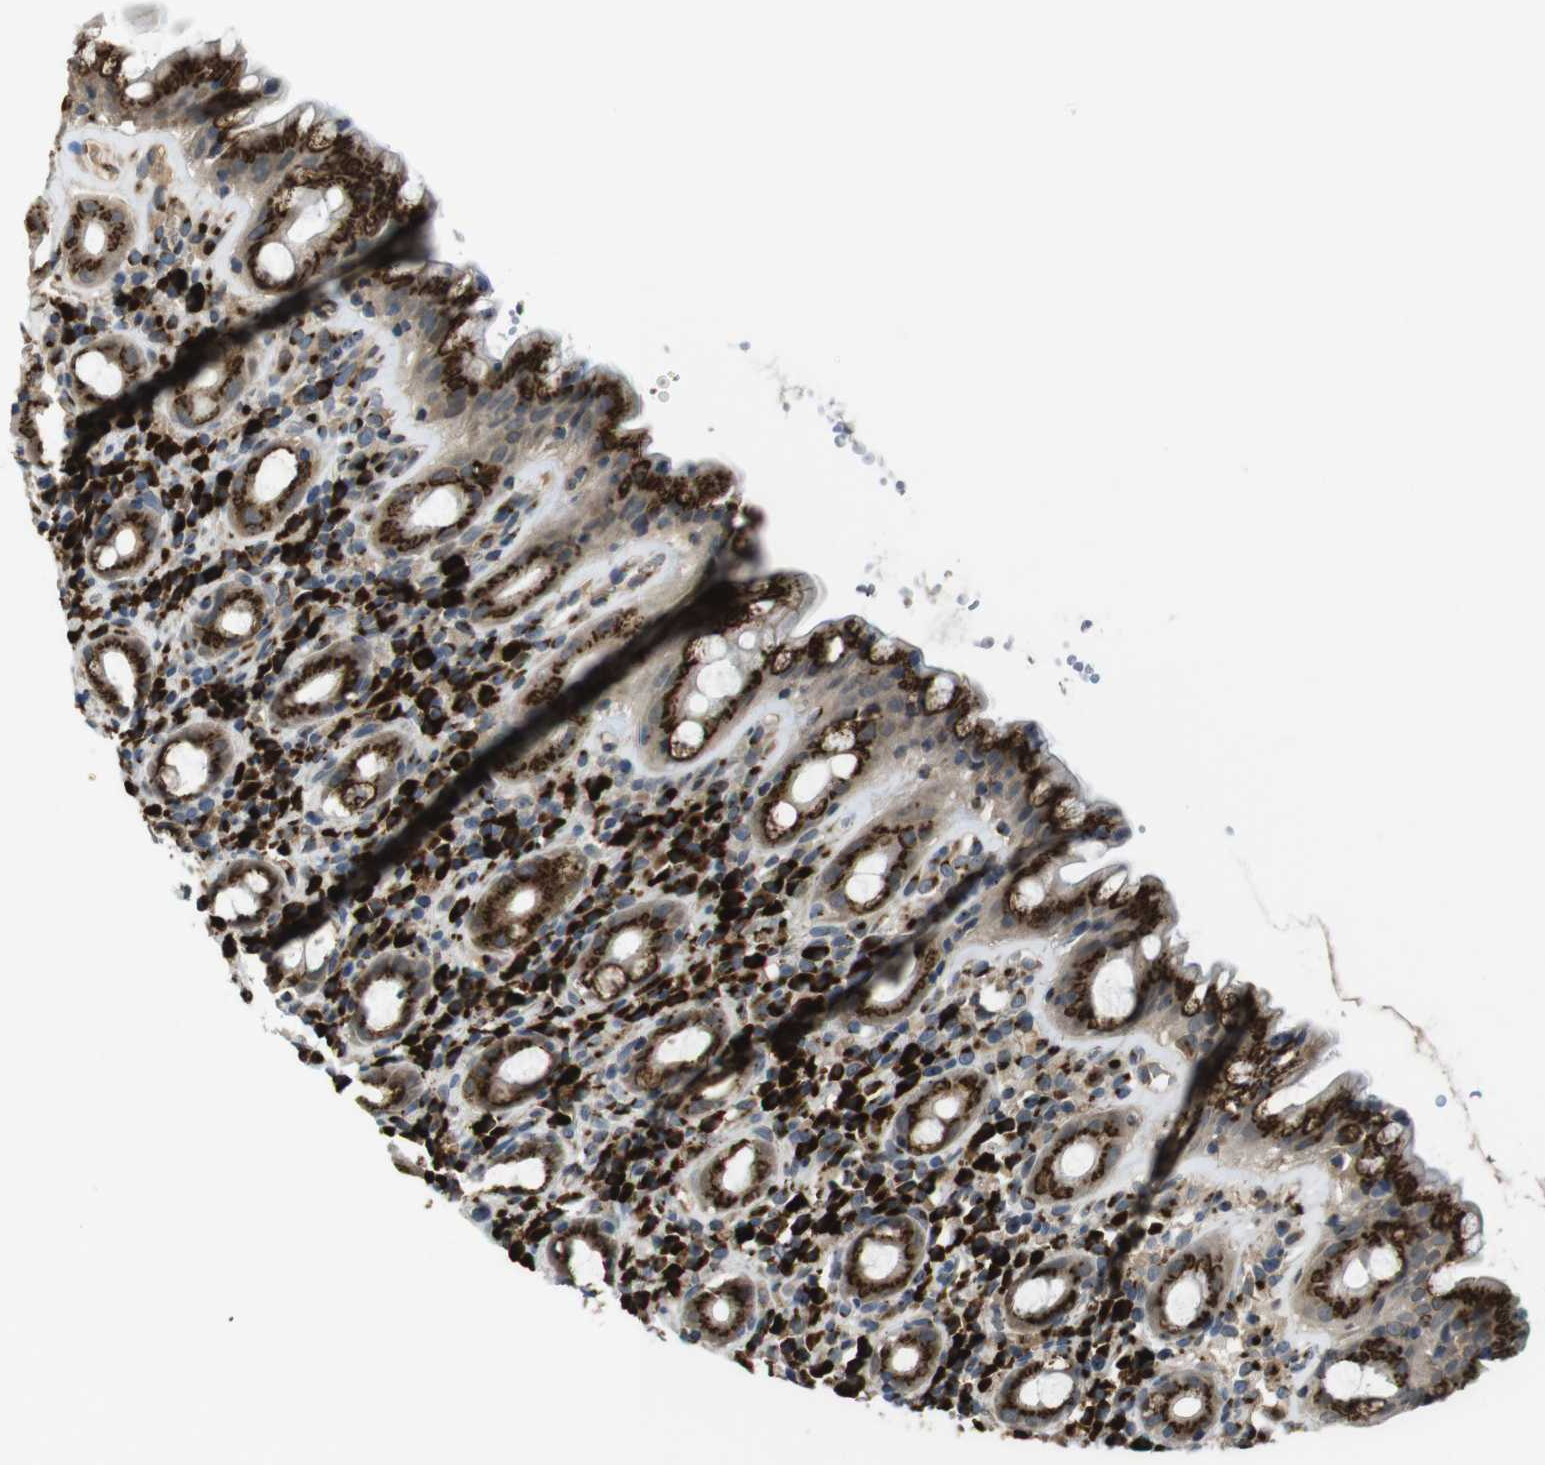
{"staining": {"intensity": "strong", "quantity": ">75%", "location": "cytoplasmic/membranous"}, "tissue": "rectum", "cell_type": "Glandular cells", "image_type": "normal", "snomed": [{"axis": "morphology", "description": "Normal tissue, NOS"}, {"axis": "topography", "description": "Rectum"}], "caption": "Unremarkable rectum demonstrates strong cytoplasmic/membranous positivity in approximately >75% of glandular cells Using DAB (brown) and hematoxylin (blue) stains, captured at high magnification using brightfield microscopy..", "gene": "ZFPL1", "patient": {"sex": "male", "age": 44}}